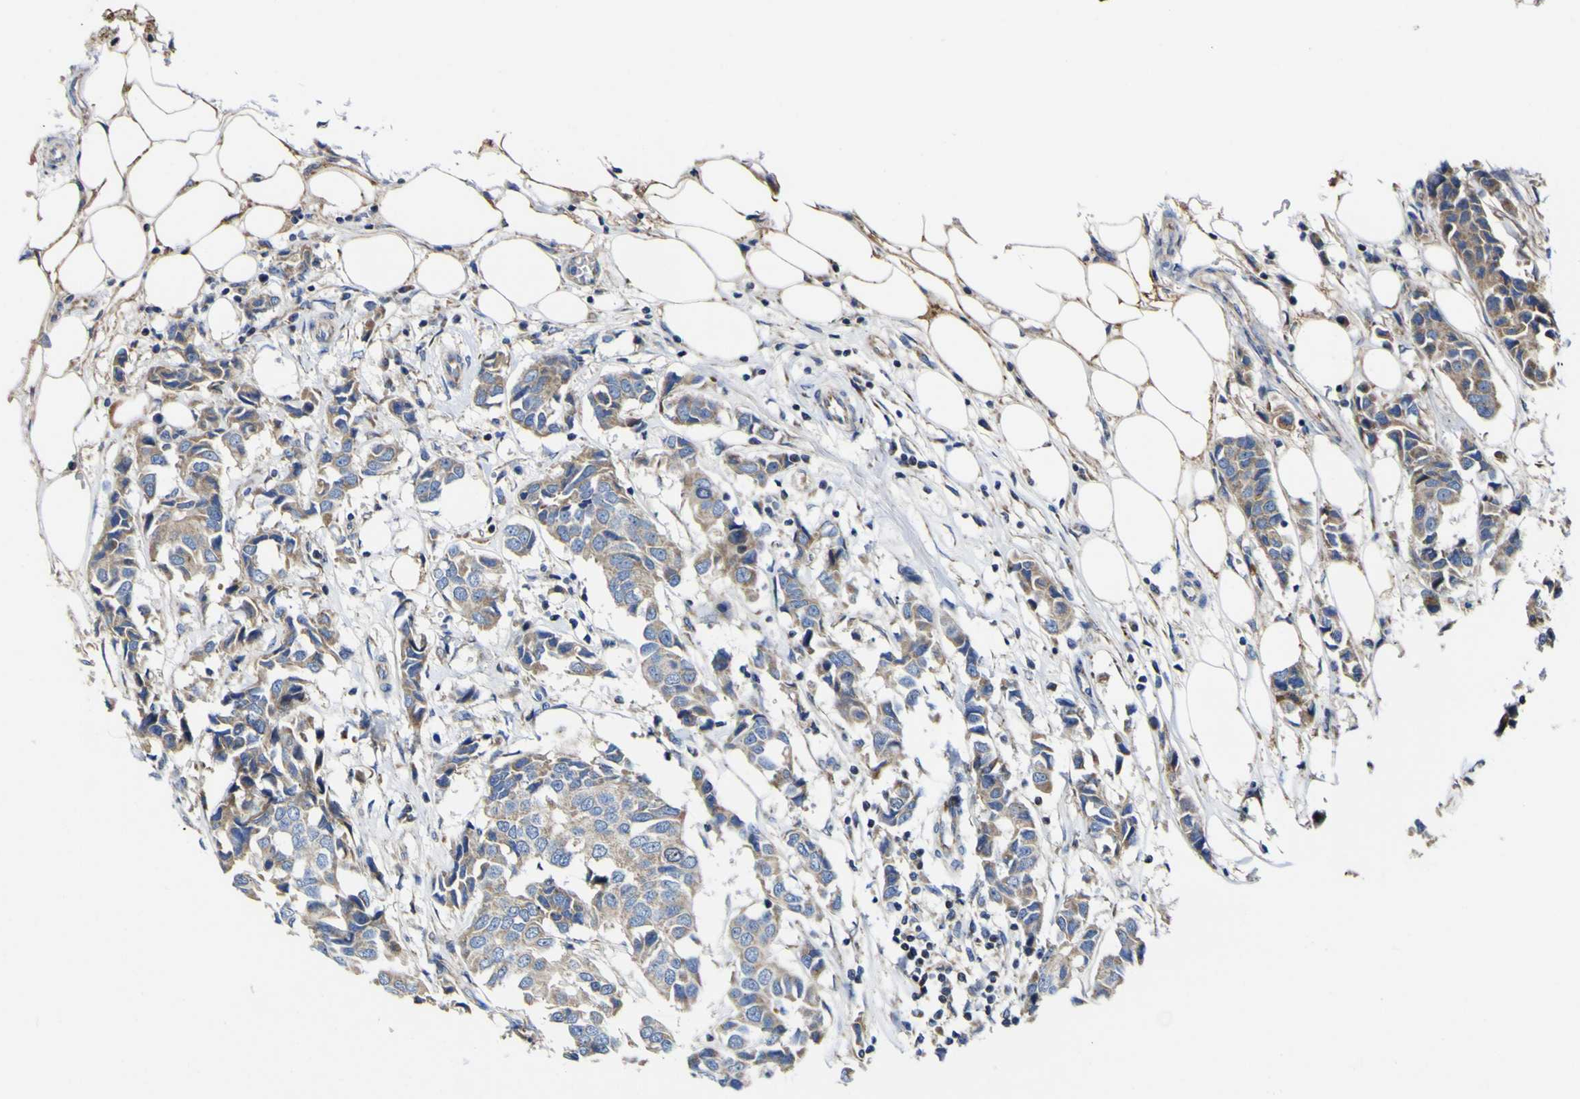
{"staining": {"intensity": "weak", "quantity": ">75%", "location": "cytoplasmic/membranous"}, "tissue": "breast cancer", "cell_type": "Tumor cells", "image_type": "cancer", "snomed": [{"axis": "morphology", "description": "Duct carcinoma"}, {"axis": "topography", "description": "Breast"}], "caption": "The image demonstrates staining of invasive ductal carcinoma (breast), revealing weak cytoplasmic/membranous protein expression (brown color) within tumor cells.", "gene": "CCDC90B", "patient": {"sex": "female", "age": 80}}